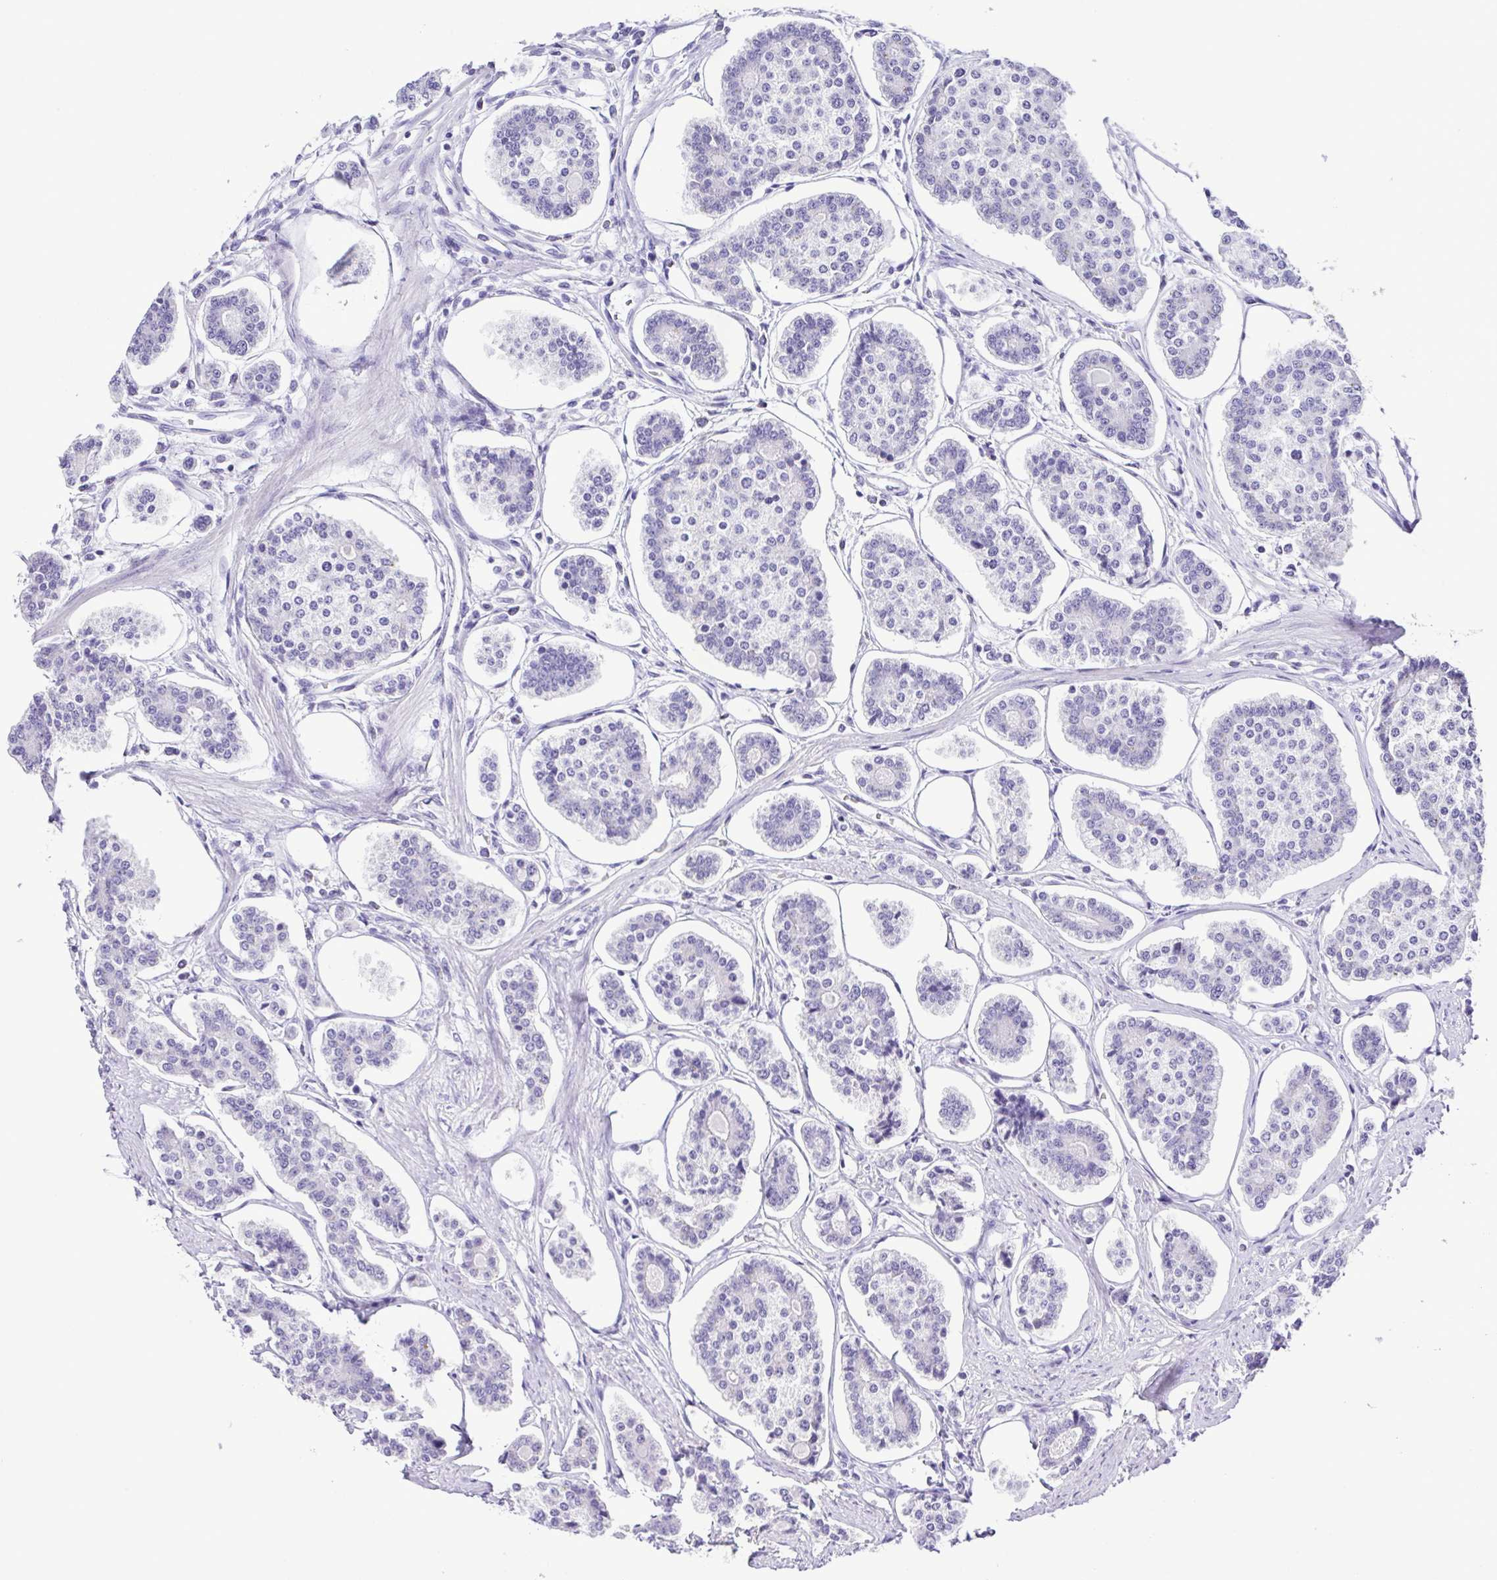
{"staining": {"intensity": "negative", "quantity": "none", "location": "none"}, "tissue": "carcinoid", "cell_type": "Tumor cells", "image_type": "cancer", "snomed": [{"axis": "morphology", "description": "Carcinoid, malignant, NOS"}, {"axis": "topography", "description": "Small intestine"}], "caption": "A histopathology image of carcinoid (malignant) stained for a protein exhibits no brown staining in tumor cells. The staining is performed using DAB (3,3'-diaminobenzidine) brown chromogen with nuclei counter-stained in using hematoxylin.", "gene": "CASP14", "patient": {"sex": "female", "age": 65}}